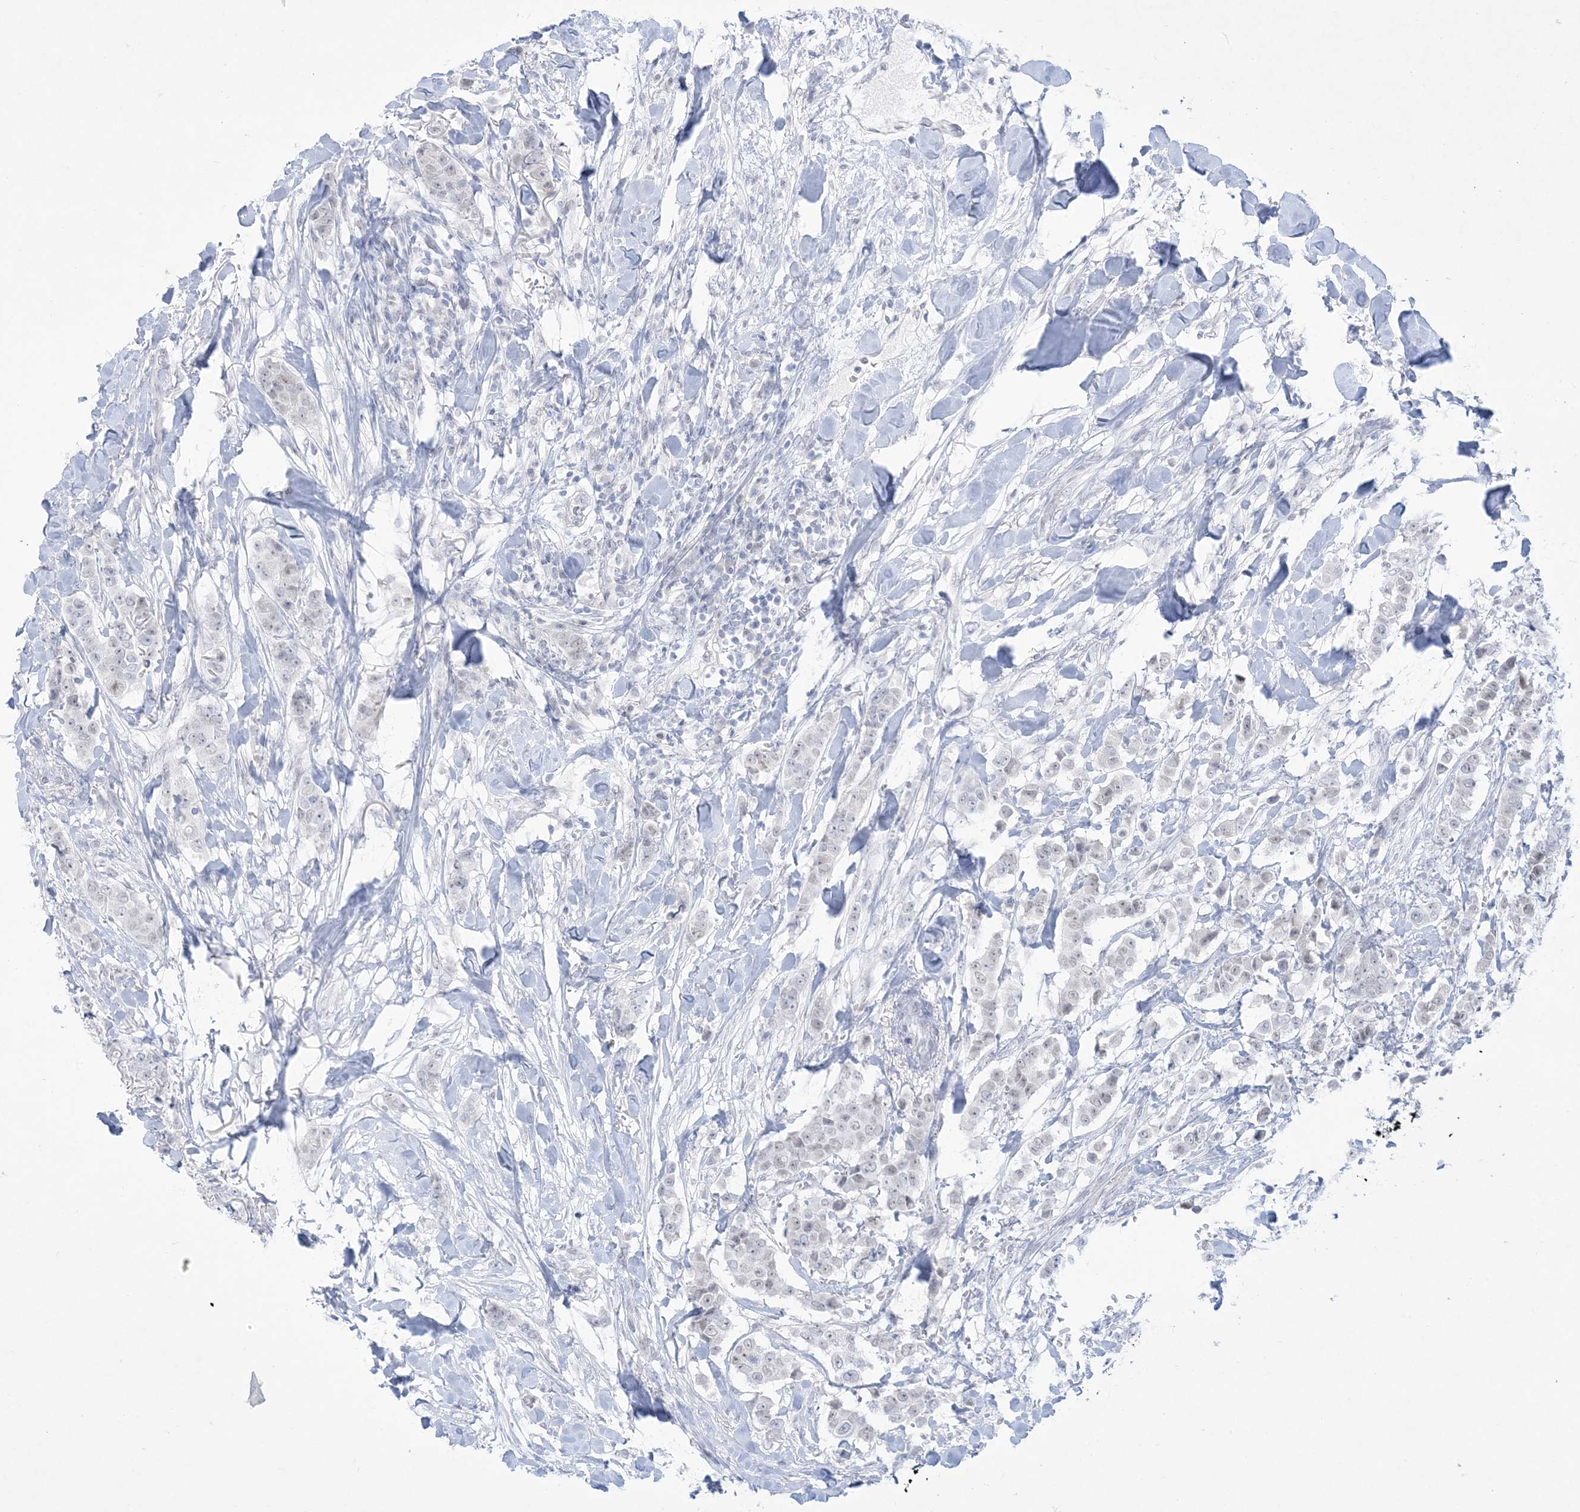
{"staining": {"intensity": "weak", "quantity": "<25%", "location": "nuclear"}, "tissue": "breast cancer", "cell_type": "Tumor cells", "image_type": "cancer", "snomed": [{"axis": "morphology", "description": "Duct carcinoma"}, {"axis": "topography", "description": "Breast"}], "caption": "Immunohistochemical staining of infiltrating ductal carcinoma (breast) shows no significant positivity in tumor cells.", "gene": "HOMEZ", "patient": {"sex": "female", "age": 40}}